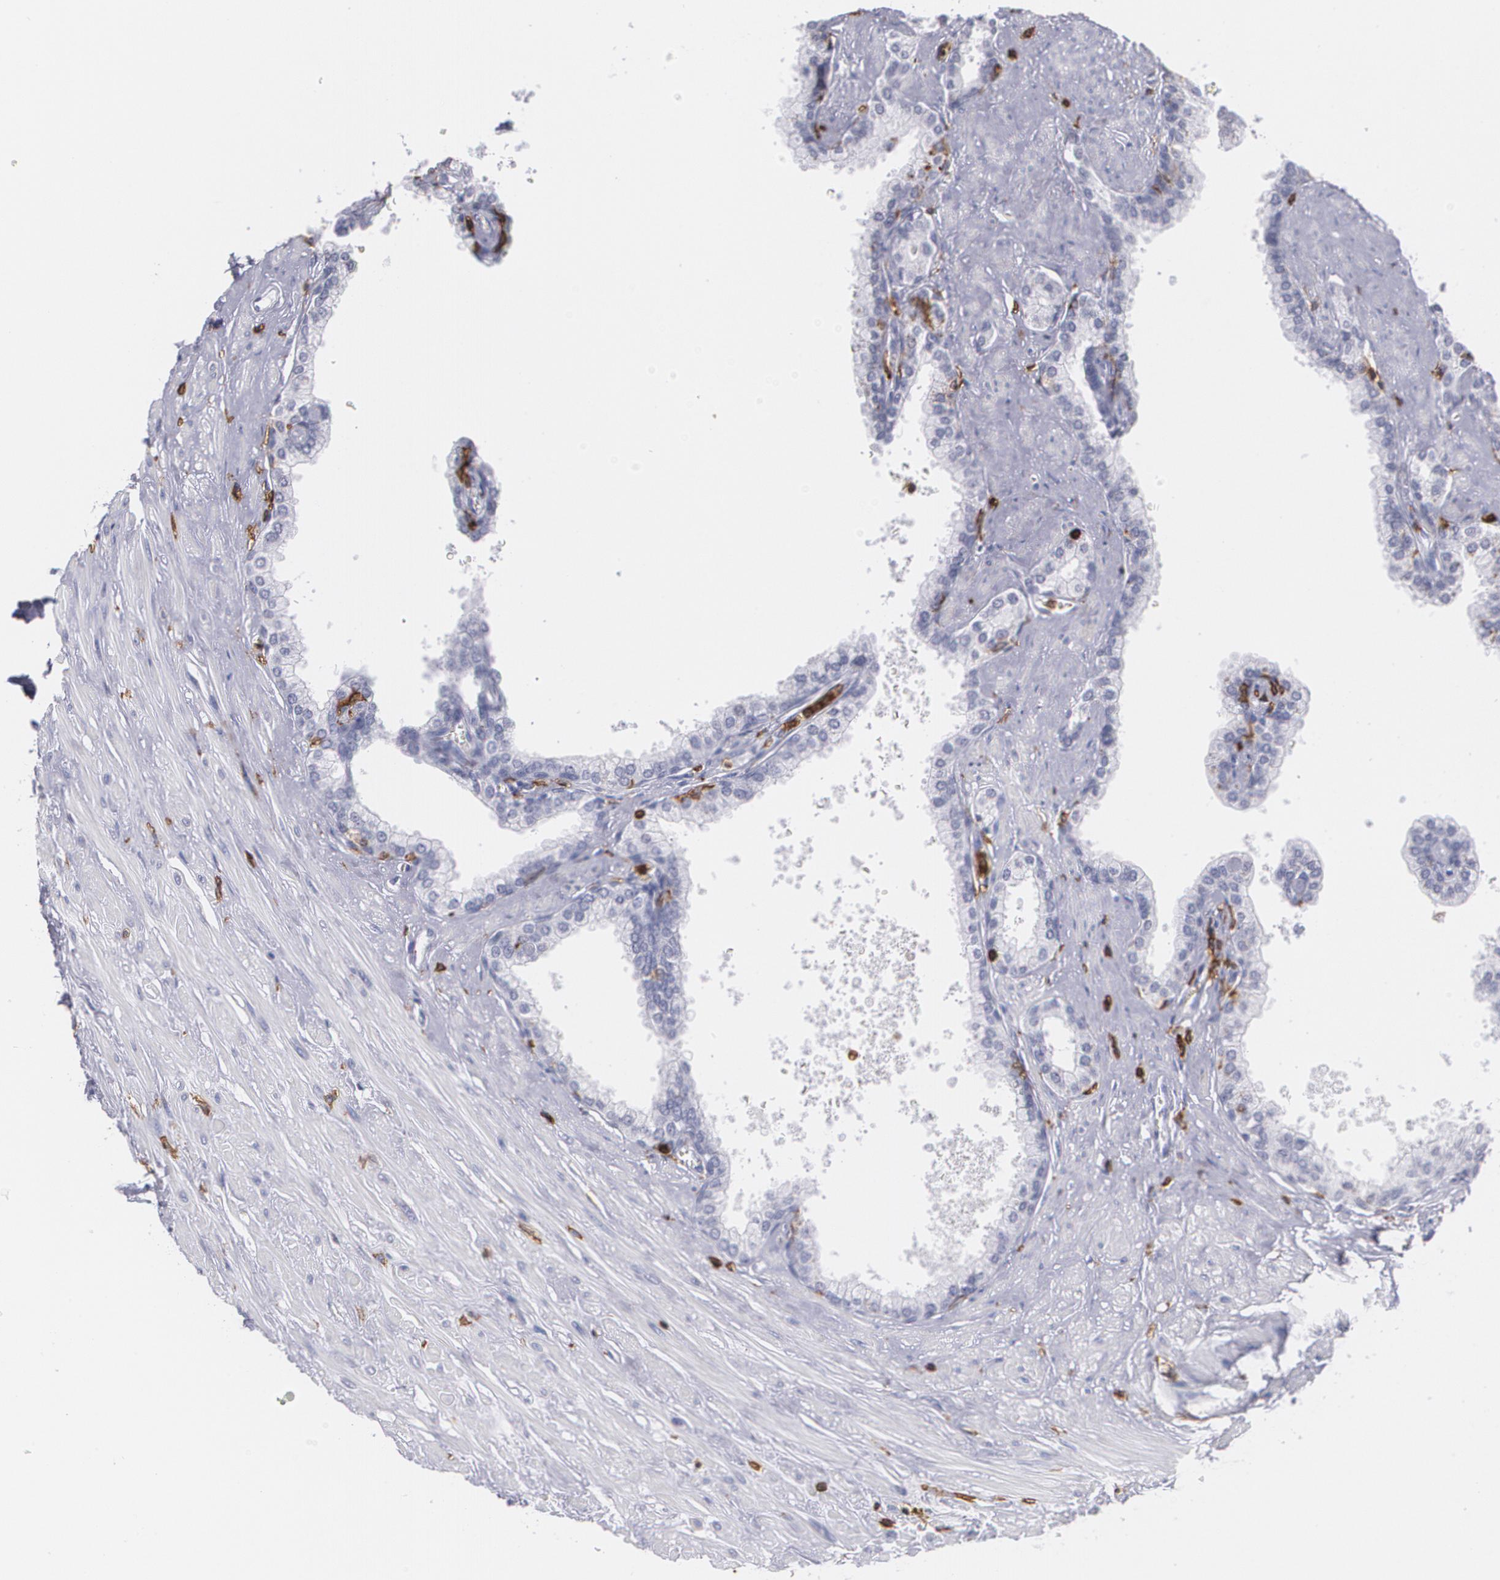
{"staining": {"intensity": "negative", "quantity": "none", "location": "none"}, "tissue": "prostate", "cell_type": "Glandular cells", "image_type": "normal", "snomed": [{"axis": "morphology", "description": "Normal tissue, NOS"}, {"axis": "topography", "description": "Prostate"}], "caption": "Human prostate stained for a protein using immunohistochemistry reveals no expression in glandular cells.", "gene": "PTPRC", "patient": {"sex": "male", "age": 60}}